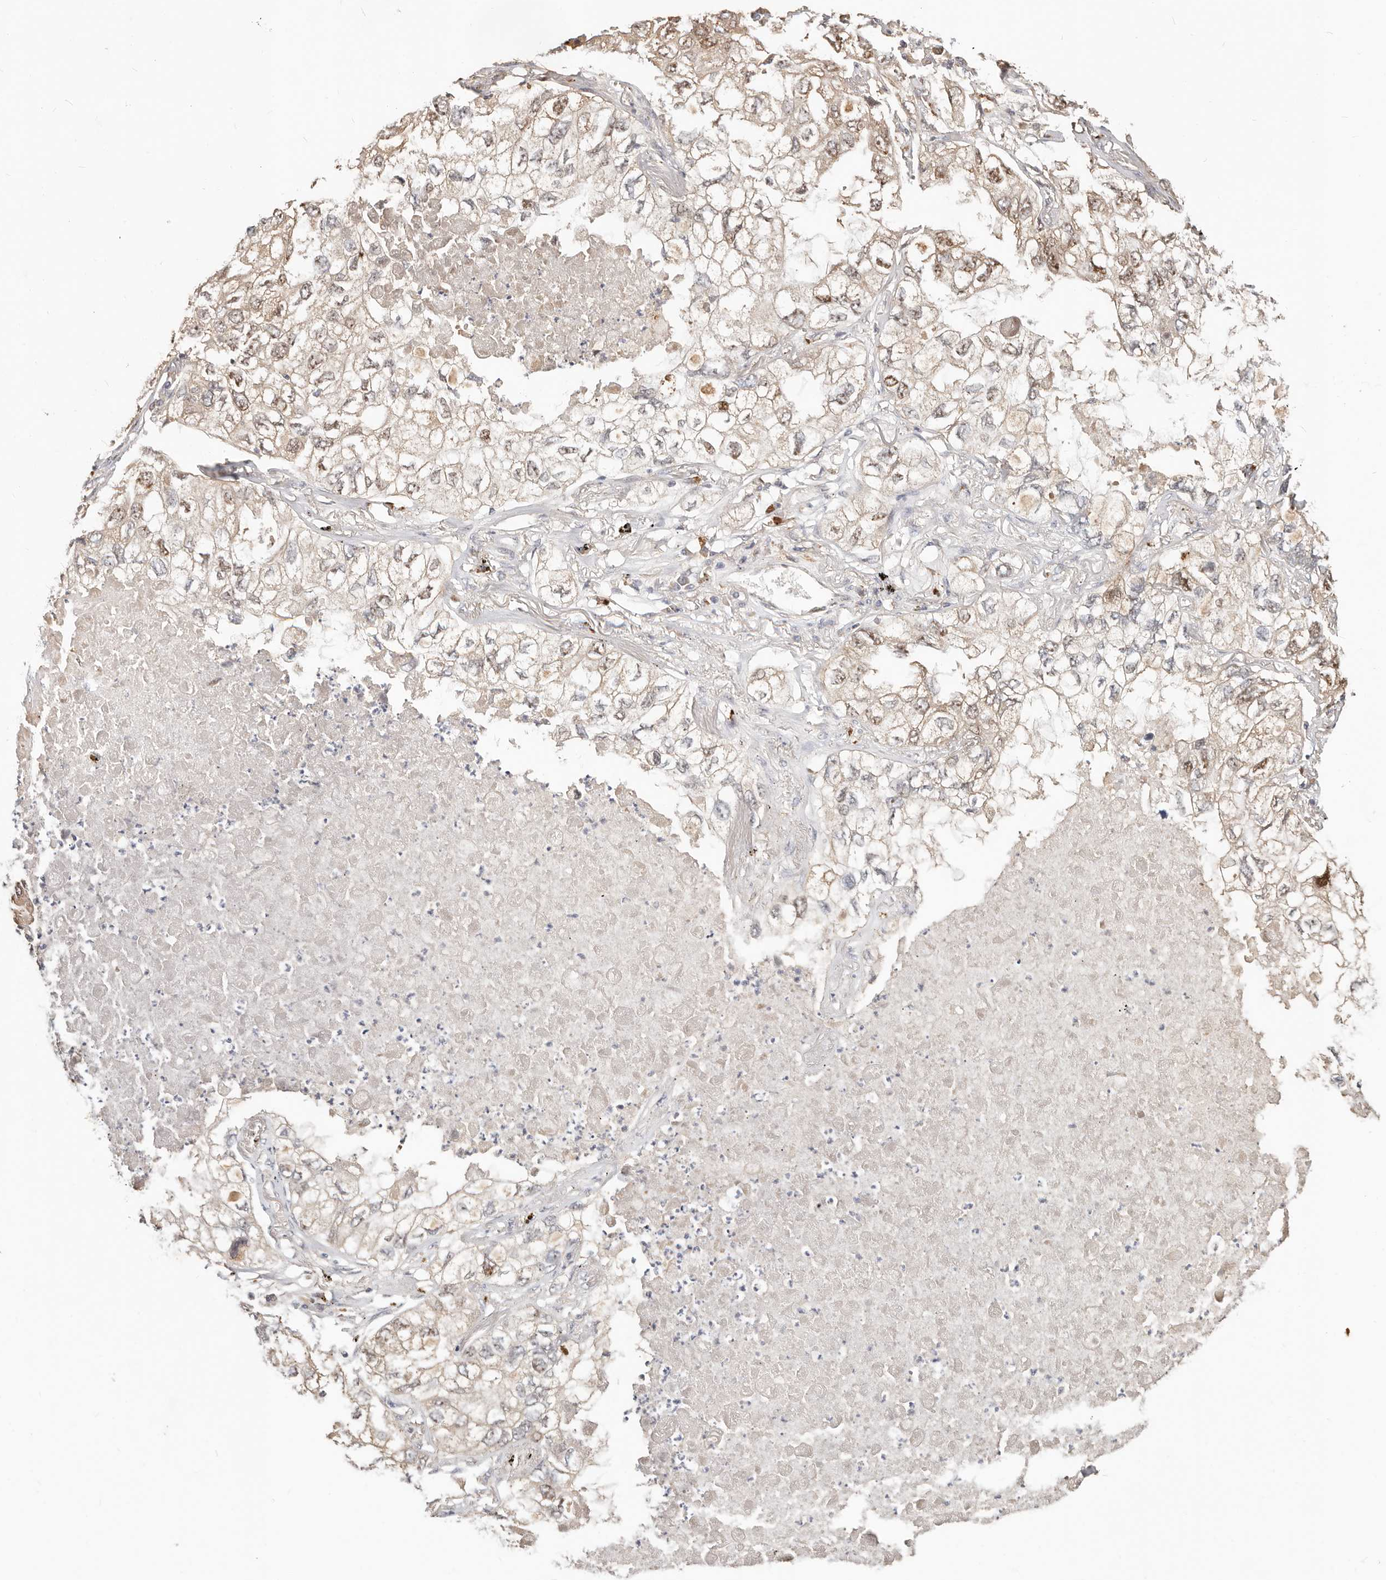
{"staining": {"intensity": "weak", "quantity": "<25%", "location": "cytoplasmic/membranous,nuclear"}, "tissue": "lung cancer", "cell_type": "Tumor cells", "image_type": "cancer", "snomed": [{"axis": "morphology", "description": "Adenocarcinoma, NOS"}, {"axis": "topography", "description": "Lung"}], "caption": "This micrograph is of adenocarcinoma (lung) stained with IHC to label a protein in brown with the nuclei are counter-stained blue. There is no positivity in tumor cells. Nuclei are stained in blue.", "gene": "ZRANB1", "patient": {"sex": "male", "age": 65}}